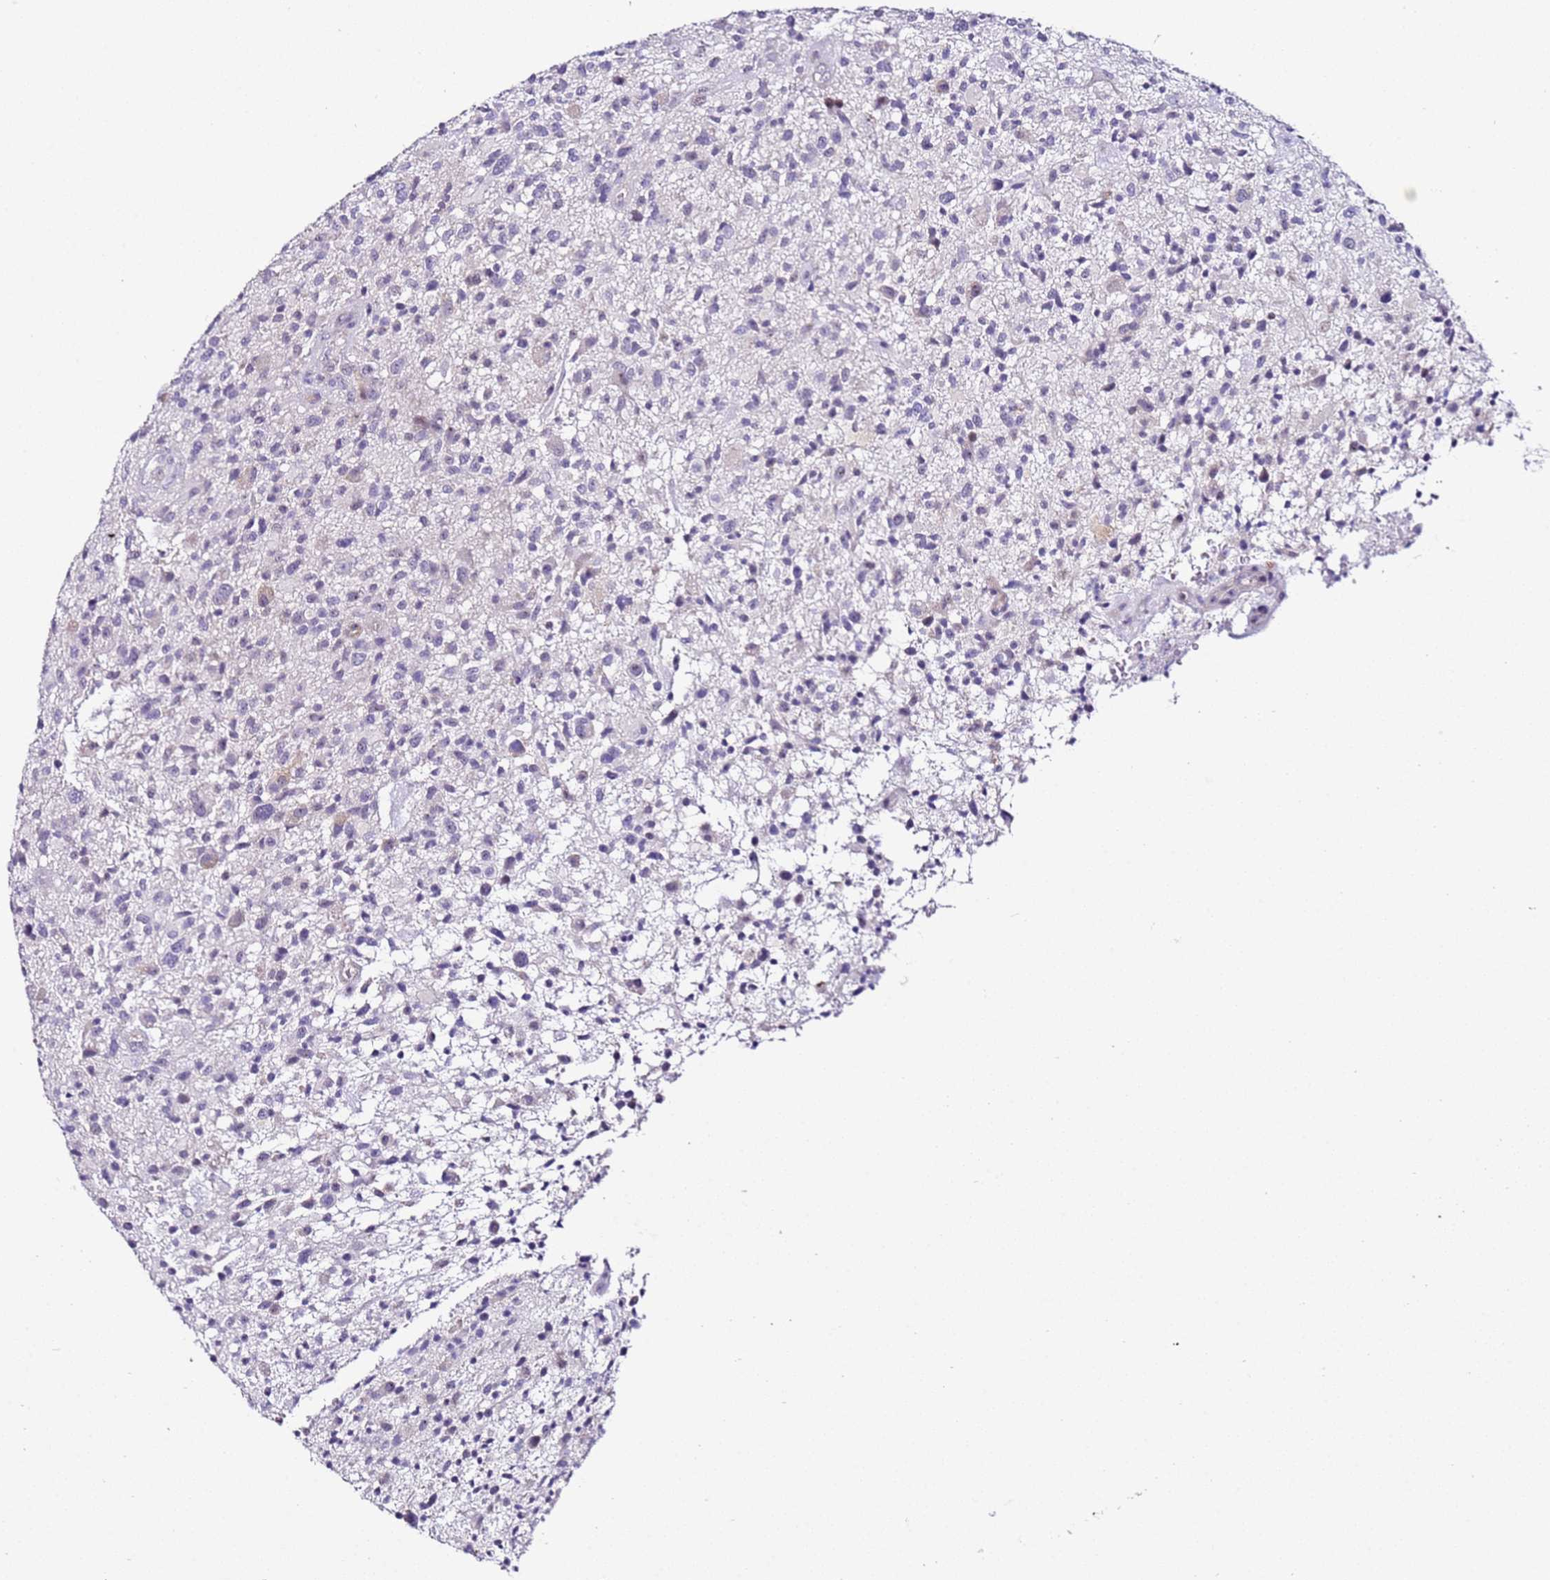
{"staining": {"intensity": "negative", "quantity": "none", "location": "none"}, "tissue": "glioma", "cell_type": "Tumor cells", "image_type": "cancer", "snomed": [{"axis": "morphology", "description": "Glioma, malignant, High grade"}, {"axis": "topography", "description": "Brain"}], "caption": "Immunohistochemistry (IHC) micrograph of neoplastic tissue: glioma stained with DAB (3,3'-diaminobenzidine) demonstrates no significant protein expression in tumor cells.", "gene": "HGD", "patient": {"sex": "male", "age": 47}}